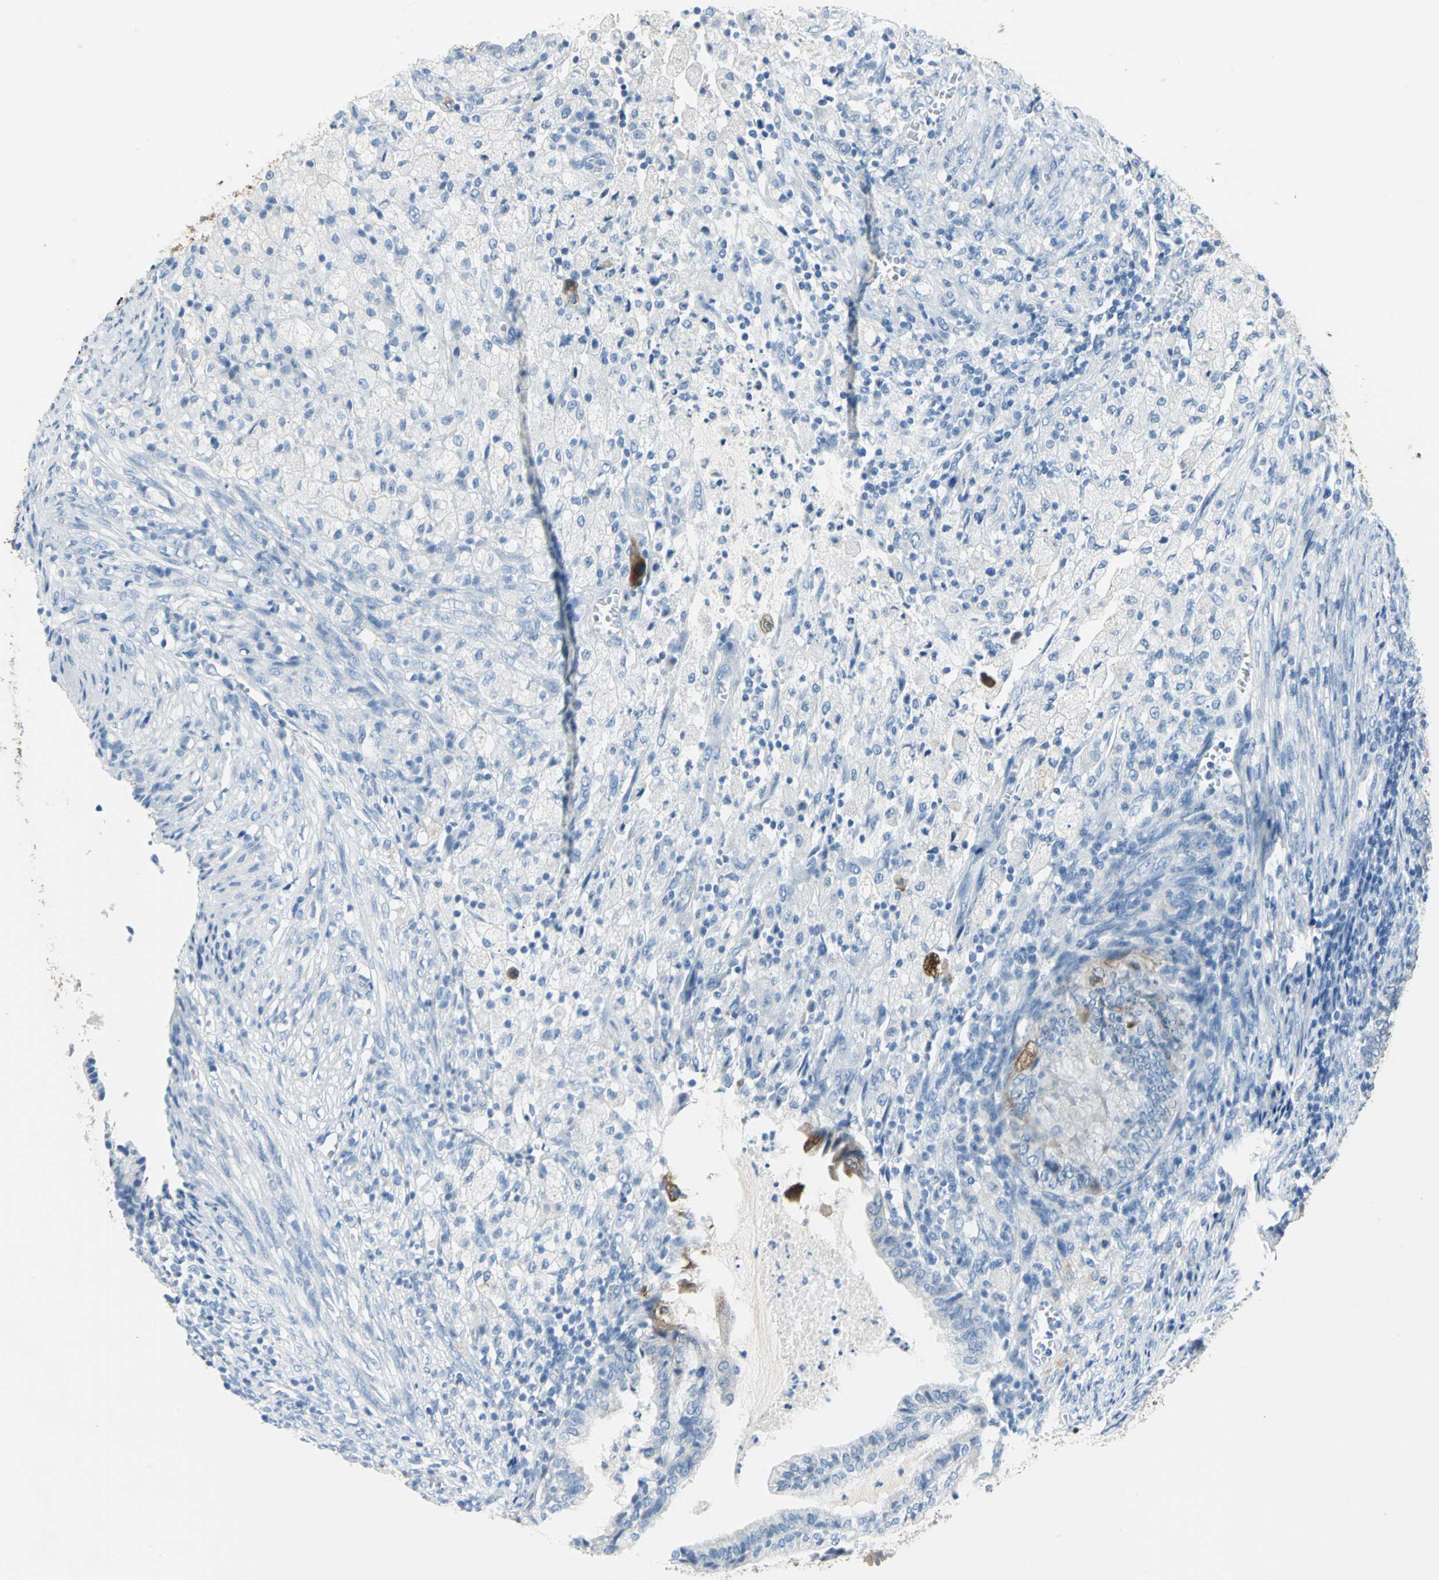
{"staining": {"intensity": "negative", "quantity": "none", "location": "none"}, "tissue": "cervical cancer", "cell_type": "Tumor cells", "image_type": "cancer", "snomed": [{"axis": "morphology", "description": "Normal tissue, NOS"}, {"axis": "morphology", "description": "Adenocarcinoma, NOS"}, {"axis": "topography", "description": "Cervix"}, {"axis": "topography", "description": "Endometrium"}], "caption": "Immunohistochemistry of human cervical cancer (adenocarcinoma) demonstrates no staining in tumor cells.", "gene": "SFN", "patient": {"sex": "female", "age": 86}}